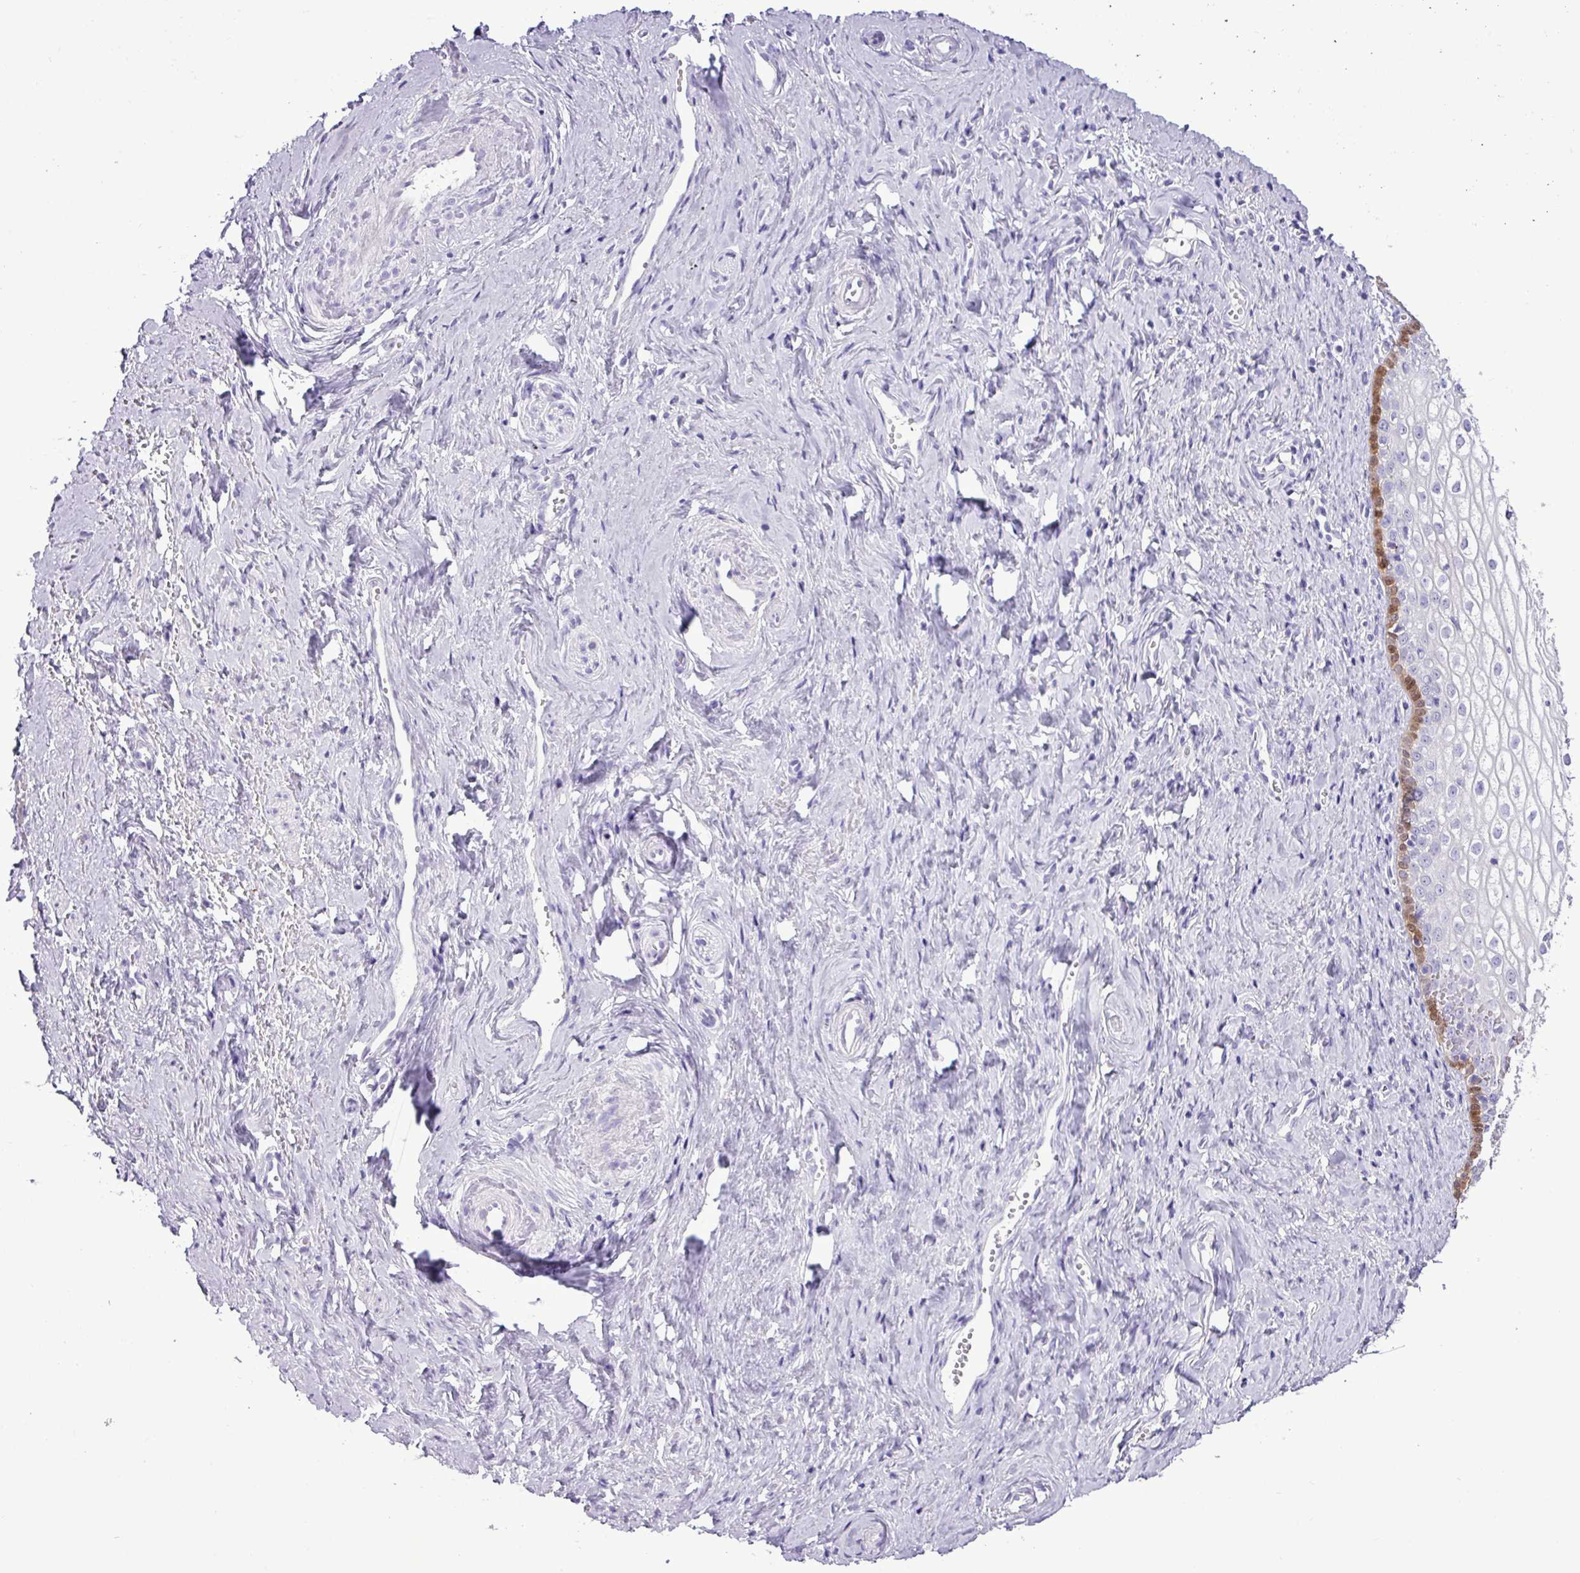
{"staining": {"intensity": "strong", "quantity": "<25%", "location": "cytoplasmic/membranous,nuclear"}, "tissue": "vagina", "cell_type": "Squamous epithelial cells", "image_type": "normal", "snomed": [{"axis": "morphology", "description": "Normal tissue, NOS"}, {"axis": "topography", "description": "Vagina"}], "caption": "Immunohistochemistry micrograph of normal vagina stained for a protein (brown), which shows medium levels of strong cytoplasmic/membranous,nuclear positivity in about <25% of squamous epithelial cells.", "gene": "ALDH3A1", "patient": {"sex": "female", "age": 59}}